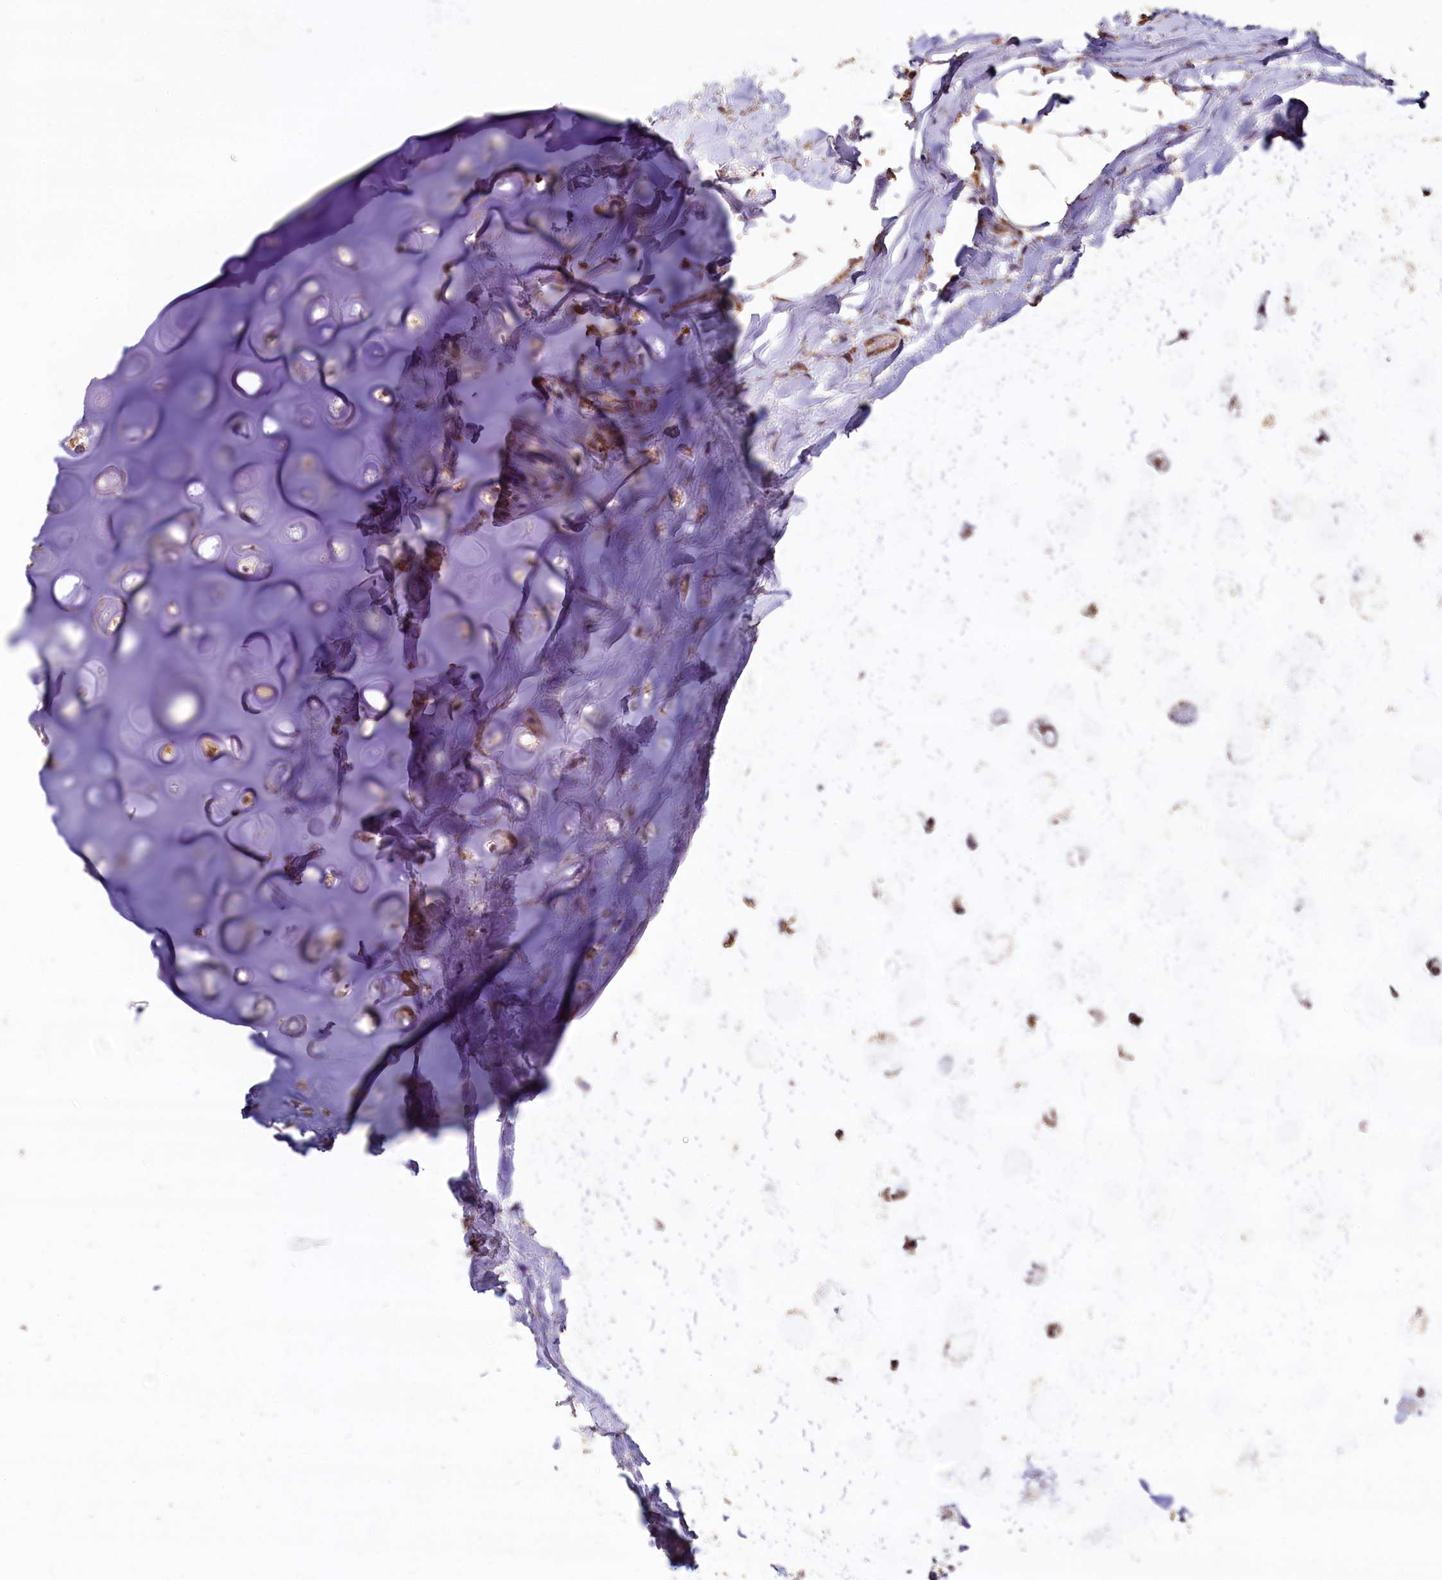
{"staining": {"intensity": "negative", "quantity": "none", "location": "none"}, "tissue": "adipose tissue", "cell_type": "Adipocytes", "image_type": "normal", "snomed": [{"axis": "morphology", "description": "Normal tissue, NOS"}, {"axis": "topography", "description": "Lymph node"}, {"axis": "topography", "description": "Cartilage tissue"}, {"axis": "topography", "description": "Bronchus"}], "caption": "Immunohistochemical staining of normal adipose tissue demonstrates no significant expression in adipocytes.", "gene": "COQ9", "patient": {"sex": "male", "age": 63}}